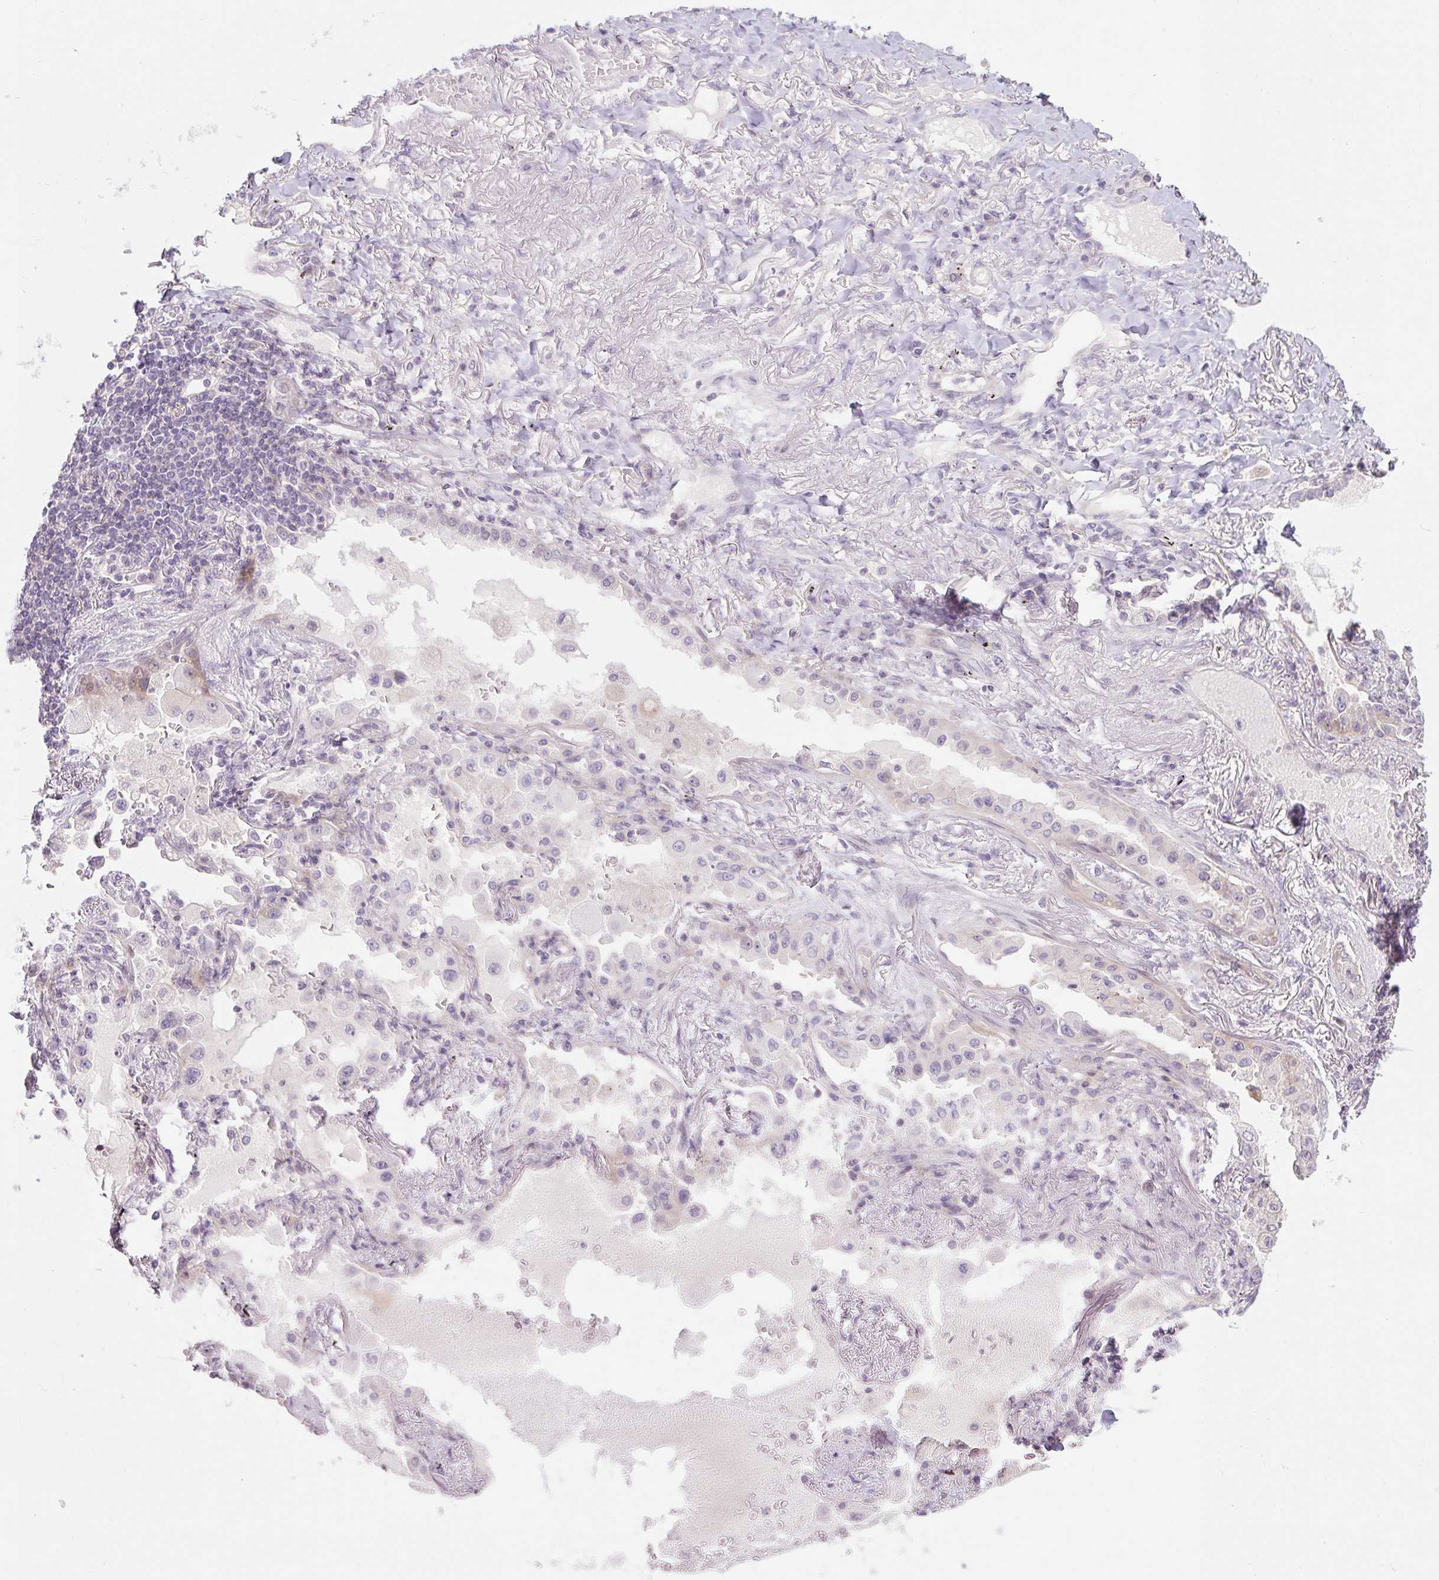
{"staining": {"intensity": "weak", "quantity": "<25%", "location": "cytoplasmic/membranous"}, "tissue": "lung cancer", "cell_type": "Tumor cells", "image_type": "cancer", "snomed": [{"axis": "morphology", "description": "Squamous cell carcinoma, NOS"}, {"axis": "topography", "description": "Lung"}], "caption": "Tumor cells show no significant protein expression in squamous cell carcinoma (lung).", "gene": "ZNF552", "patient": {"sex": "male", "age": 74}}